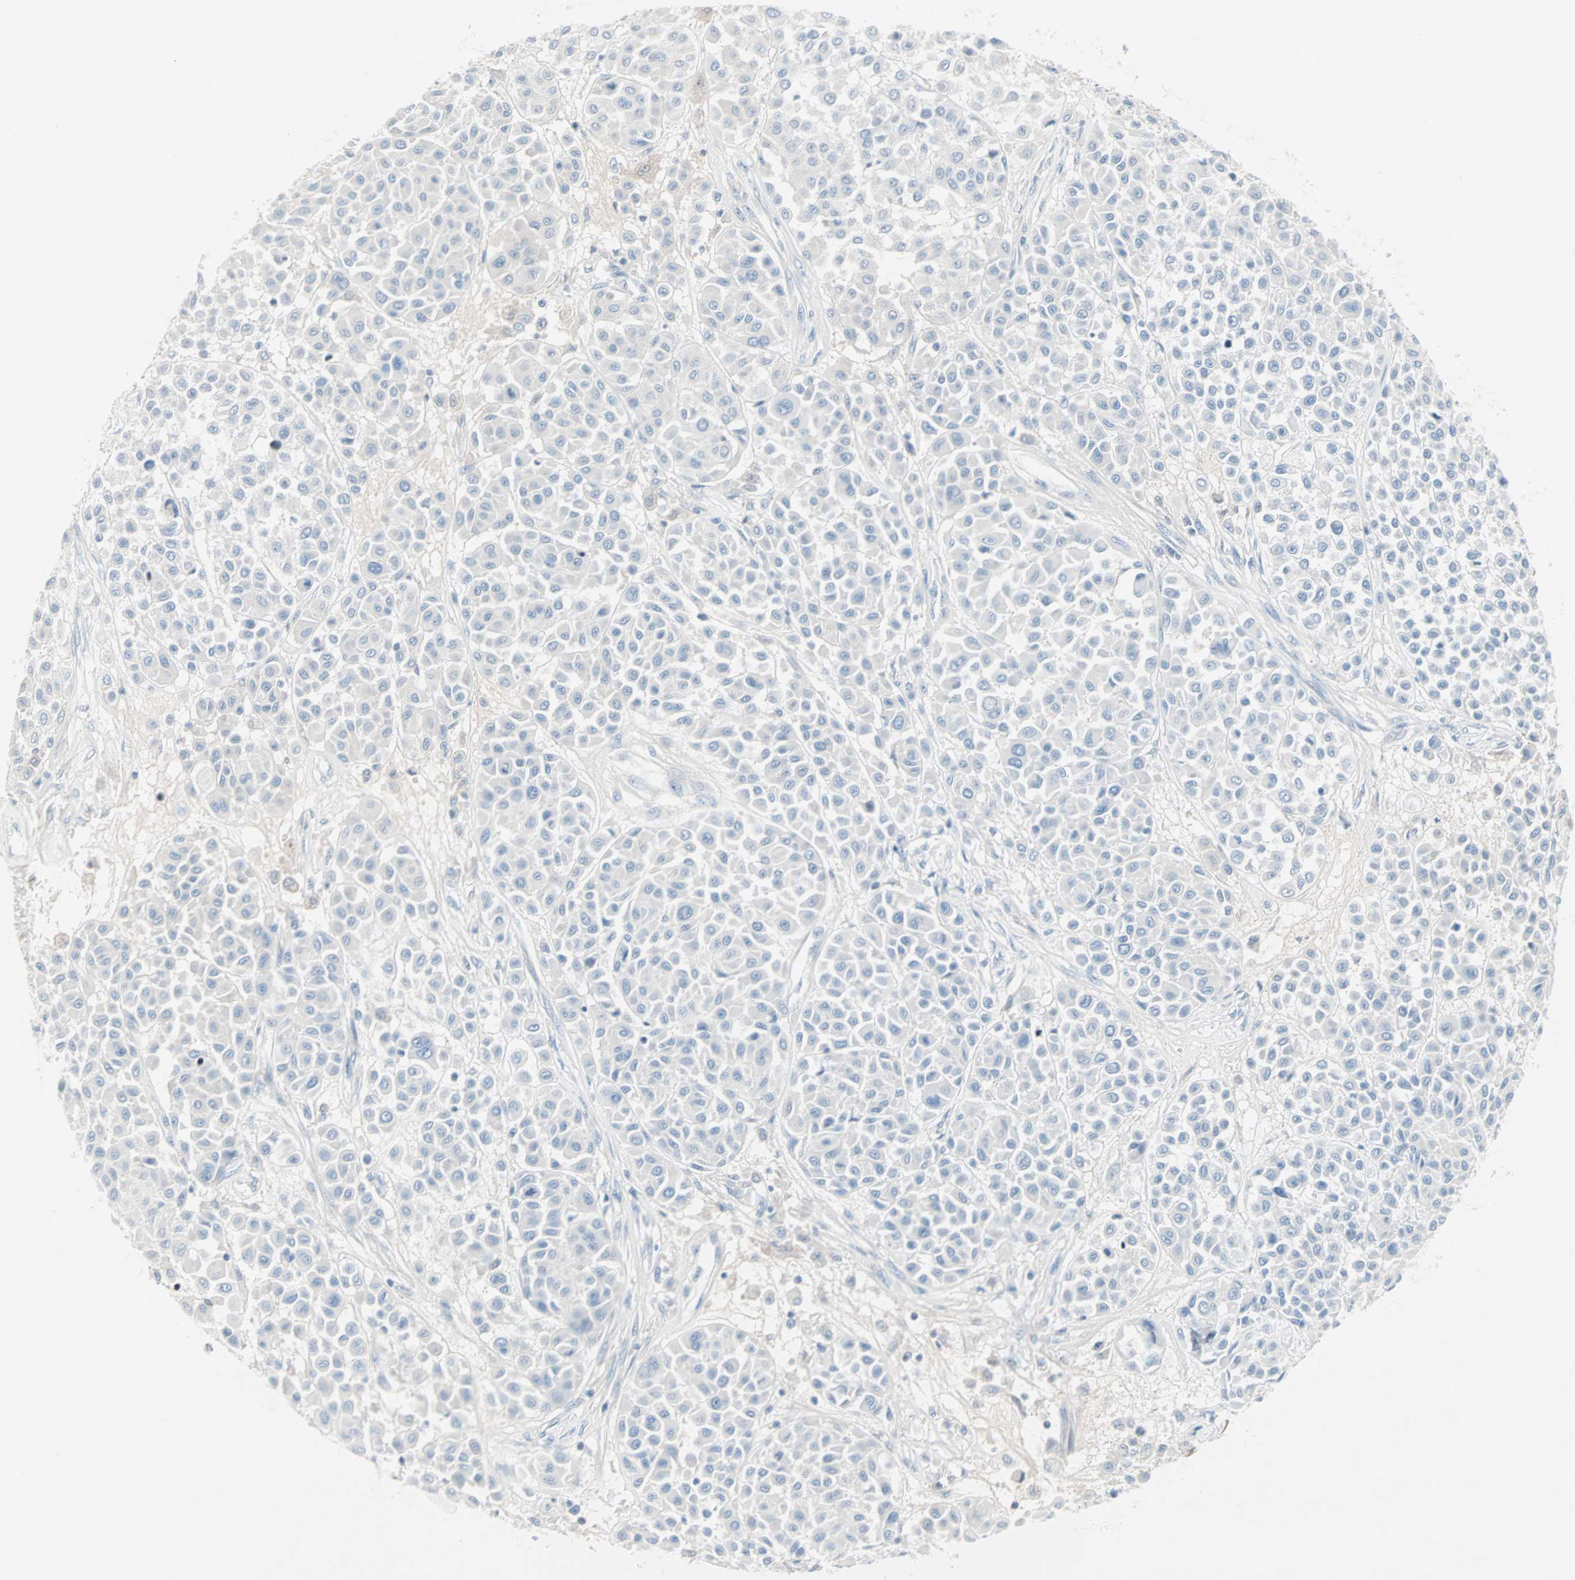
{"staining": {"intensity": "negative", "quantity": "none", "location": "none"}, "tissue": "melanoma", "cell_type": "Tumor cells", "image_type": "cancer", "snomed": [{"axis": "morphology", "description": "Malignant melanoma, Metastatic site"}, {"axis": "topography", "description": "Soft tissue"}], "caption": "The immunohistochemistry (IHC) image has no significant staining in tumor cells of malignant melanoma (metastatic site) tissue.", "gene": "NEFH", "patient": {"sex": "male", "age": 41}}